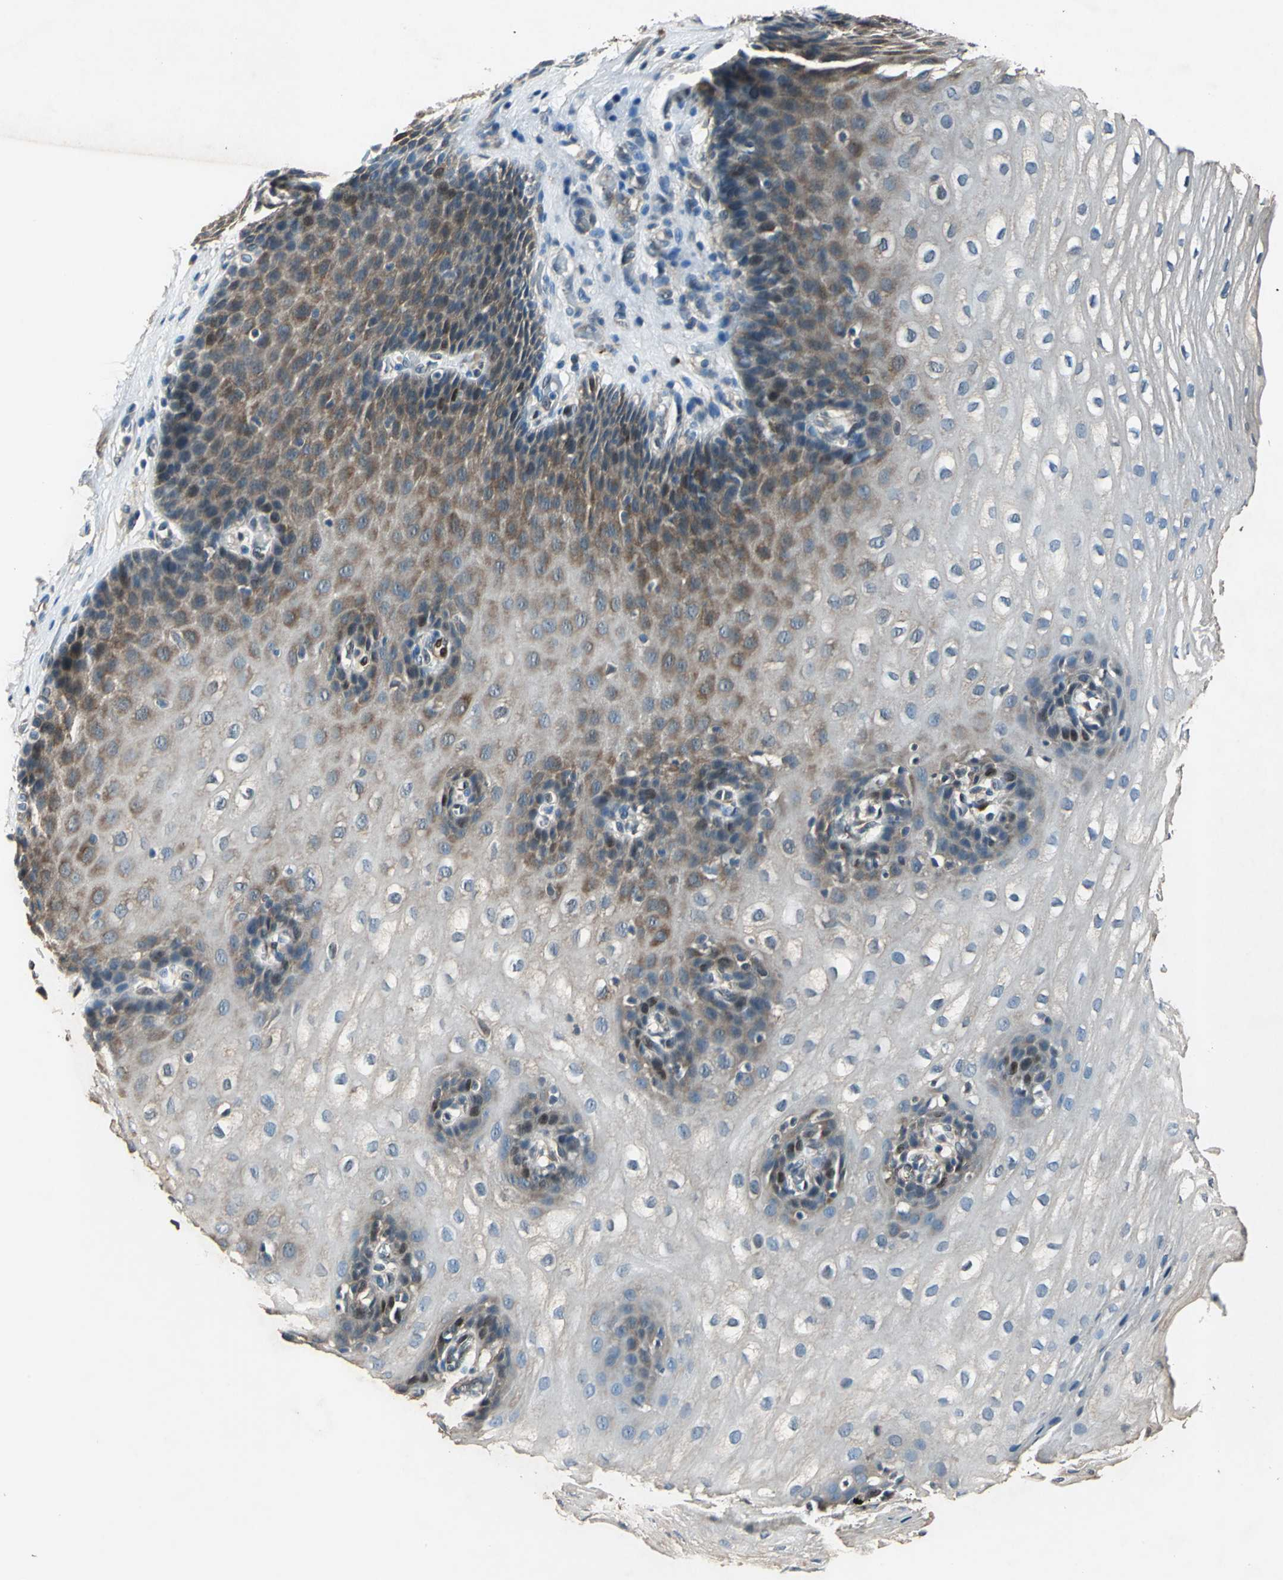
{"staining": {"intensity": "moderate", "quantity": "25%-75%", "location": "cytoplasmic/membranous"}, "tissue": "esophagus", "cell_type": "Squamous epithelial cells", "image_type": "normal", "snomed": [{"axis": "morphology", "description": "Normal tissue, NOS"}, {"axis": "topography", "description": "Esophagus"}], "caption": "This is a photomicrograph of immunohistochemistry staining of unremarkable esophagus, which shows moderate expression in the cytoplasmic/membranous of squamous epithelial cells.", "gene": "RRM2B", "patient": {"sex": "male", "age": 48}}